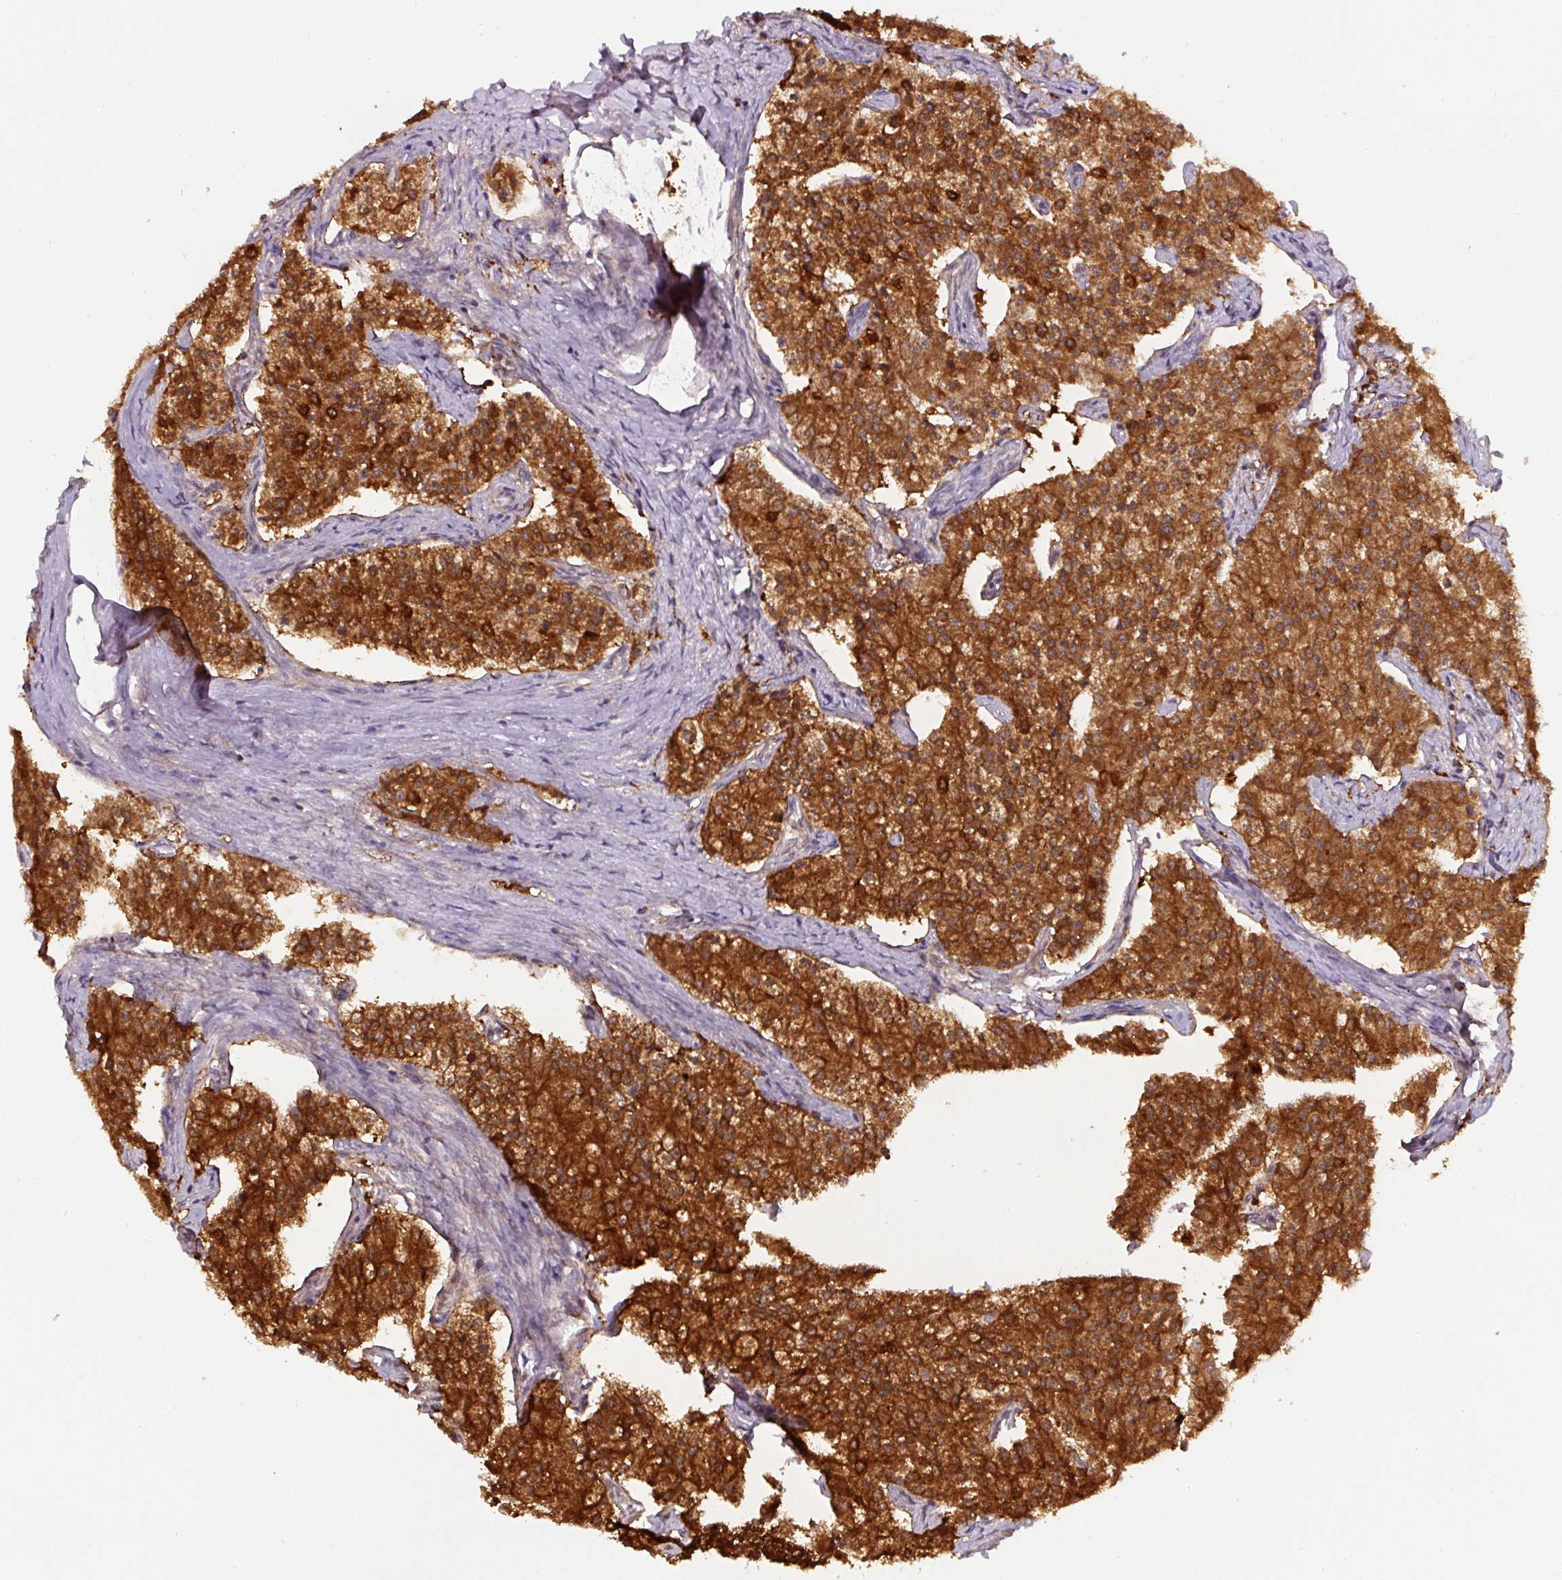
{"staining": {"intensity": "strong", "quantity": ">75%", "location": "cytoplasmic/membranous"}, "tissue": "carcinoid", "cell_type": "Tumor cells", "image_type": "cancer", "snomed": [{"axis": "morphology", "description": "Carcinoid, malignant, NOS"}, {"axis": "topography", "description": "Colon"}], "caption": "Human carcinoid stained for a protein (brown) shows strong cytoplasmic/membranous positive positivity in about >75% of tumor cells.", "gene": "ST13", "patient": {"sex": "female", "age": 52}}